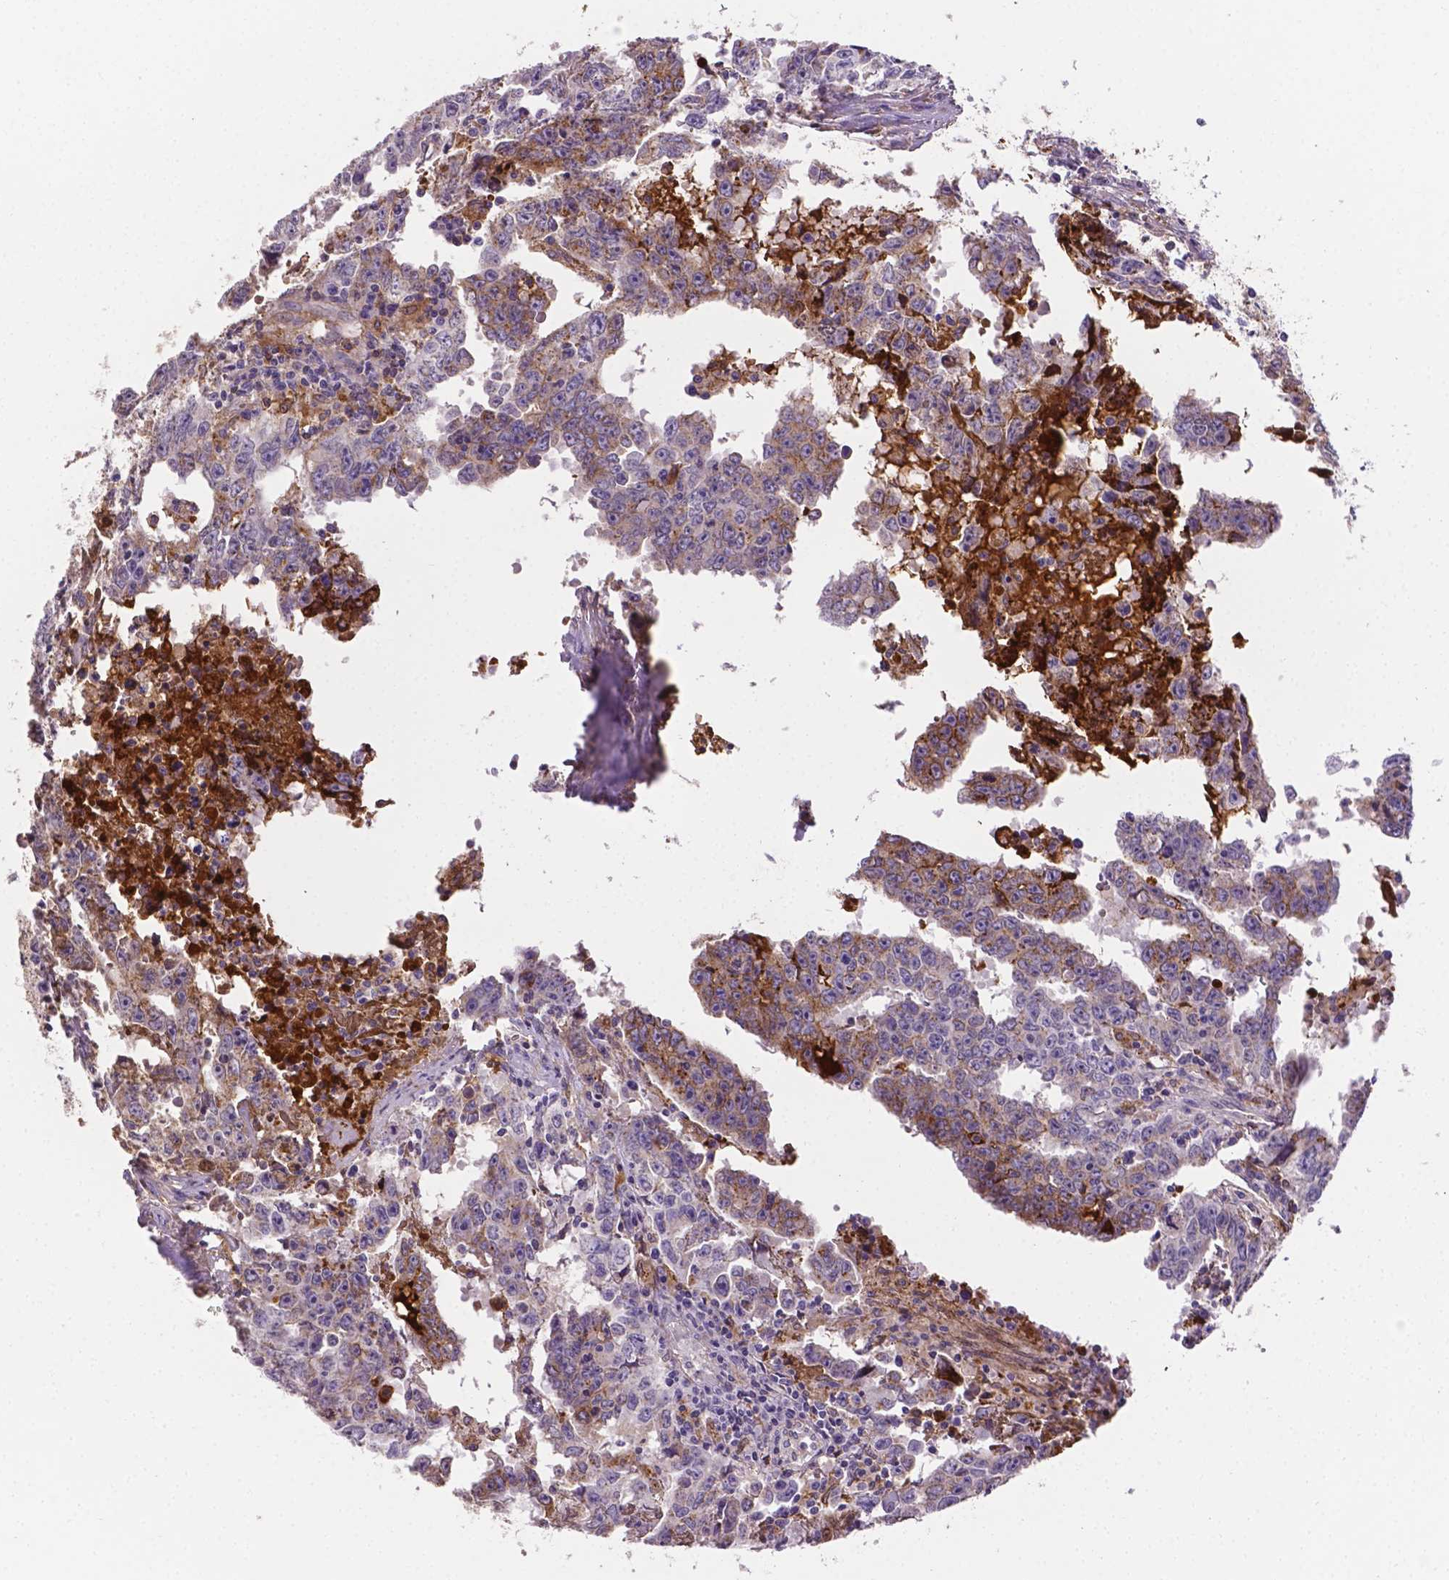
{"staining": {"intensity": "moderate", "quantity": "25%-75%", "location": "cytoplasmic/membranous"}, "tissue": "testis cancer", "cell_type": "Tumor cells", "image_type": "cancer", "snomed": [{"axis": "morphology", "description": "Carcinoma, Embryonal, NOS"}, {"axis": "topography", "description": "Testis"}], "caption": "A histopathology image showing moderate cytoplasmic/membranous staining in about 25%-75% of tumor cells in testis cancer, as visualized by brown immunohistochemical staining.", "gene": "APOE", "patient": {"sex": "male", "age": 22}}